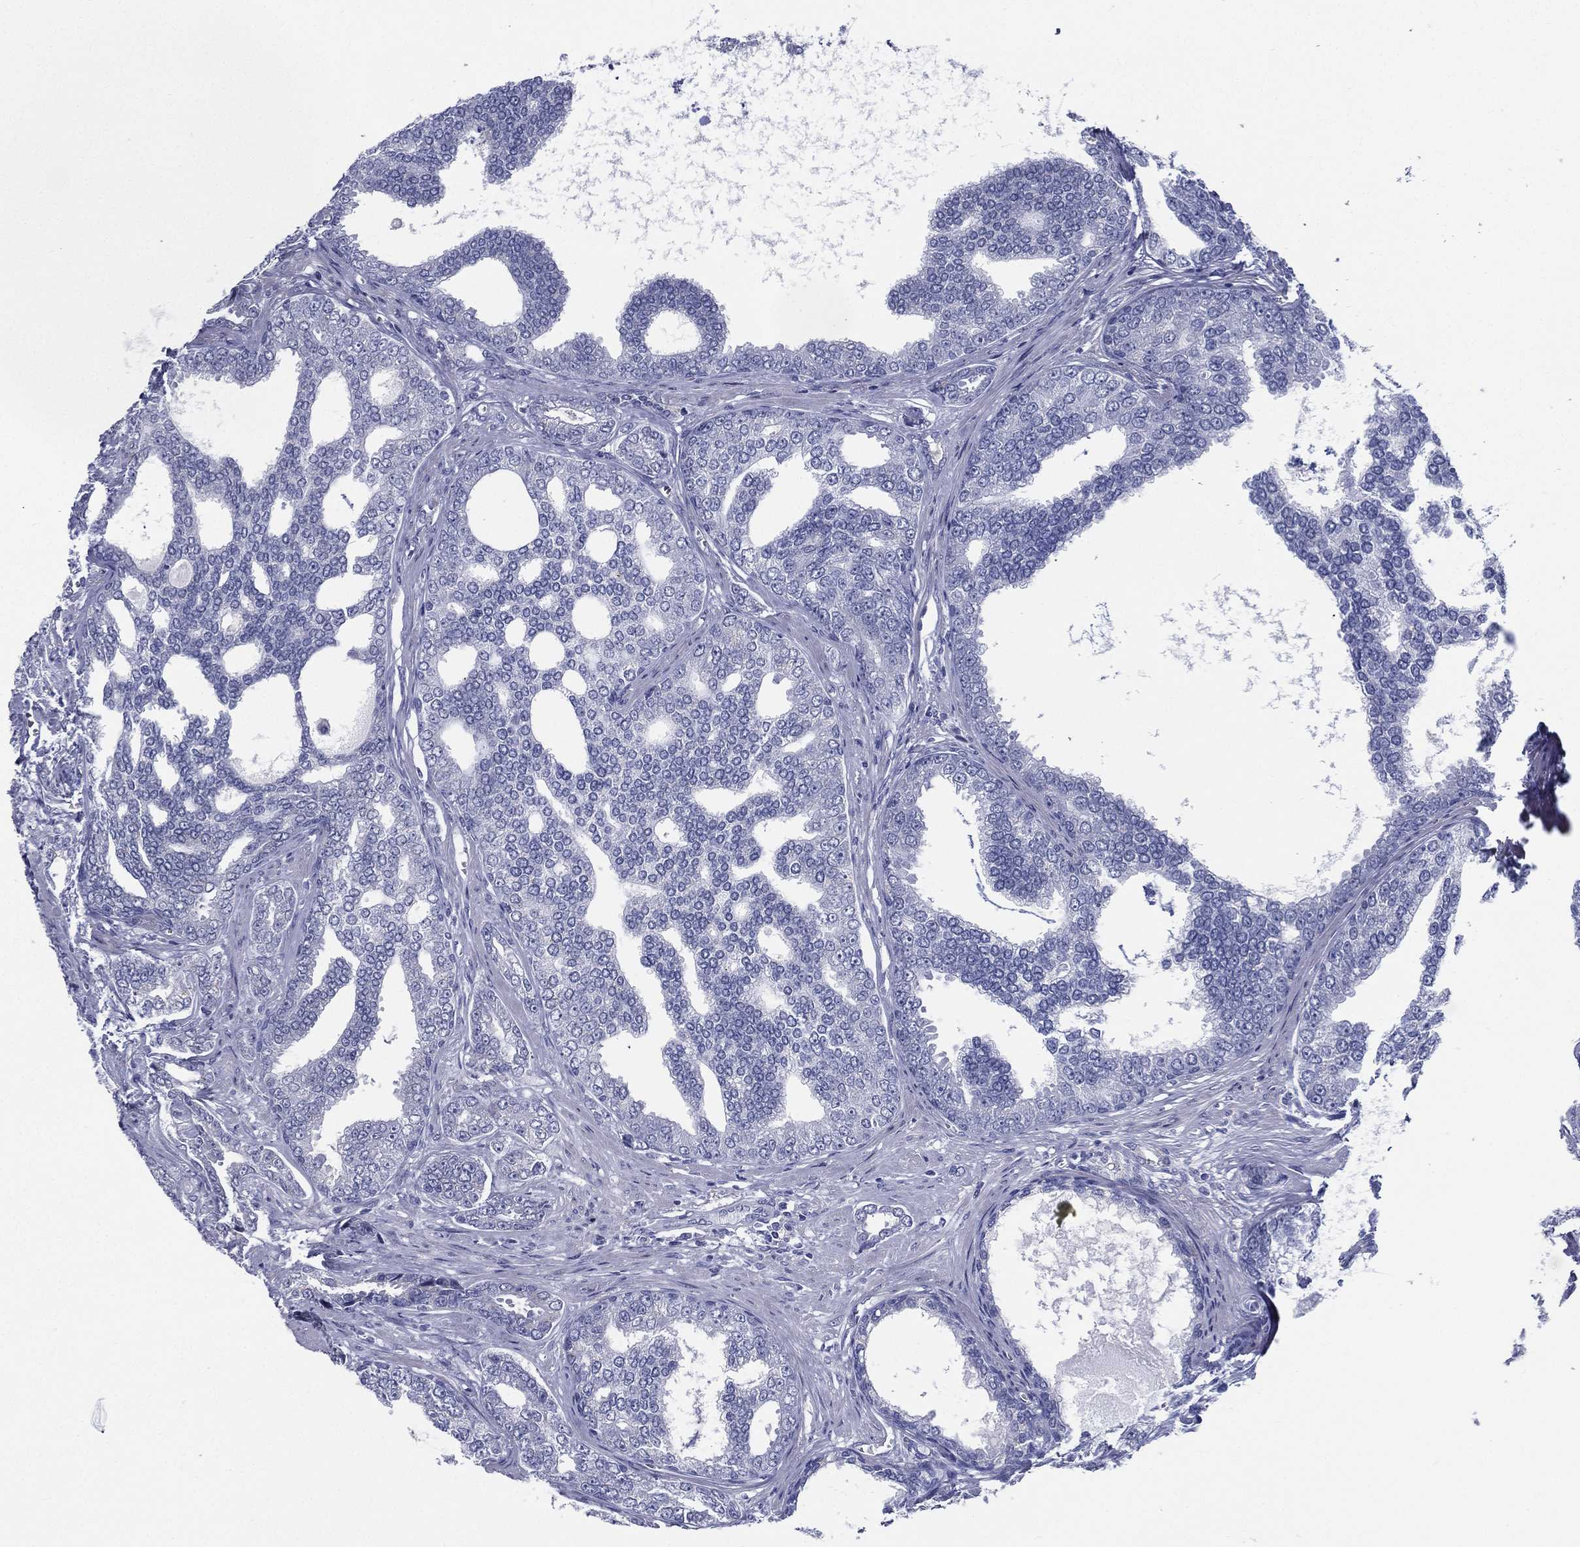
{"staining": {"intensity": "negative", "quantity": "none", "location": "none"}, "tissue": "prostate cancer", "cell_type": "Tumor cells", "image_type": "cancer", "snomed": [{"axis": "morphology", "description": "Adenocarcinoma, NOS"}, {"axis": "topography", "description": "Prostate"}], "caption": "Immunohistochemistry (IHC) micrograph of prostate cancer (adenocarcinoma) stained for a protein (brown), which displays no staining in tumor cells.", "gene": "RSPH4A", "patient": {"sex": "male", "age": 67}}